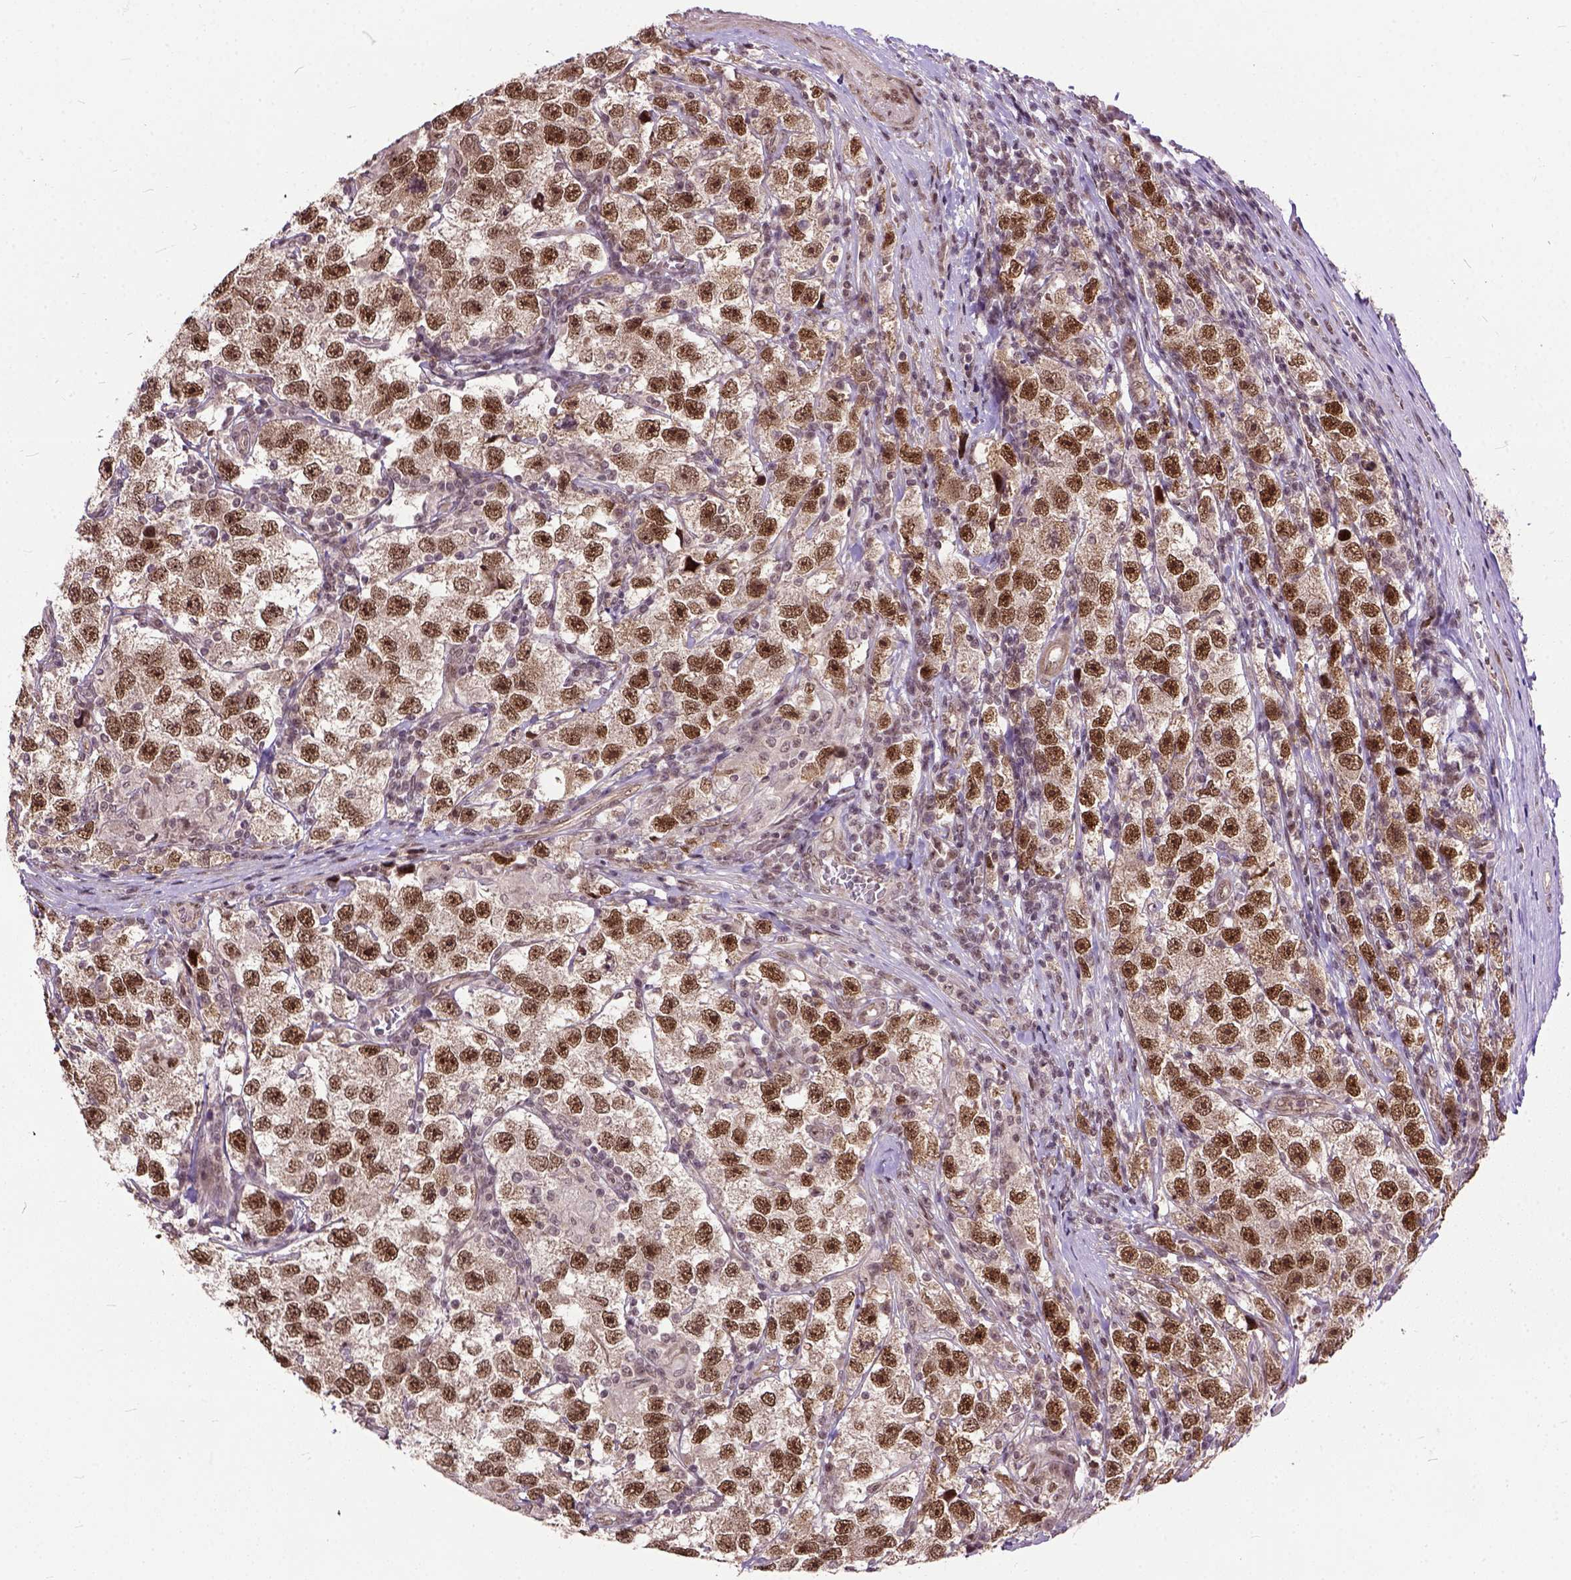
{"staining": {"intensity": "moderate", "quantity": ">75%", "location": "nuclear"}, "tissue": "testis cancer", "cell_type": "Tumor cells", "image_type": "cancer", "snomed": [{"axis": "morphology", "description": "Seminoma, NOS"}, {"axis": "topography", "description": "Testis"}], "caption": "High-power microscopy captured an IHC image of testis seminoma, revealing moderate nuclear positivity in approximately >75% of tumor cells. (DAB = brown stain, brightfield microscopy at high magnification).", "gene": "ZNF630", "patient": {"sex": "male", "age": 26}}